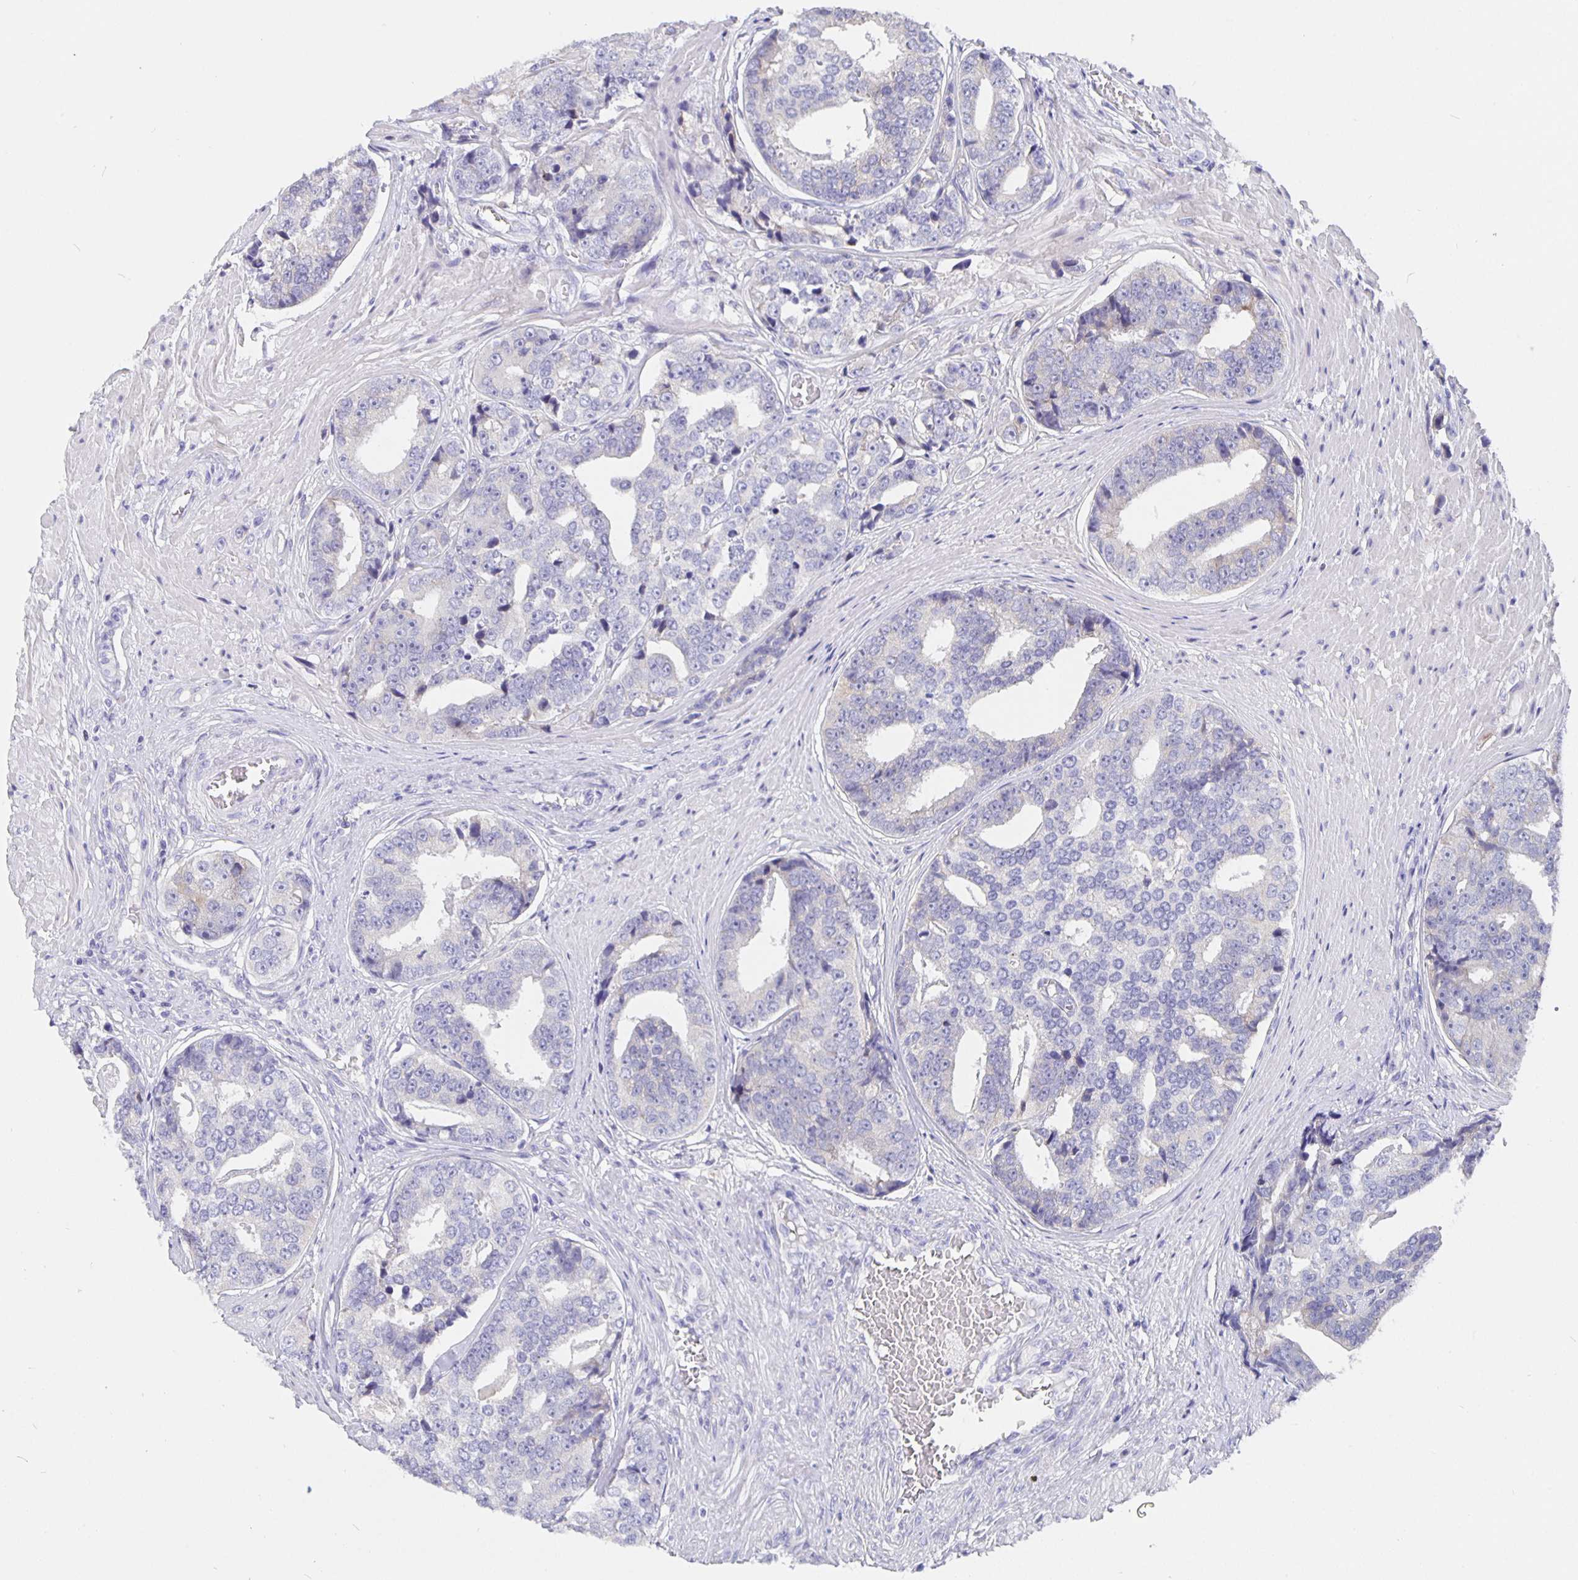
{"staining": {"intensity": "negative", "quantity": "none", "location": "none"}, "tissue": "prostate cancer", "cell_type": "Tumor cells", "image_type": "cancer", "snomed": [{"axis": "morphology", "description": "Adenocarcinoma, High grade"}, {"axis": "topography", "description": "Prostate"}], "caption": "The image shows no staining of tumor cells in high-grade adenocarcinoma (prostate). (DAB (3,3'-diaminobenzidine) immunohistochemistry visualized using brightfield microscopy, high magnification).", "gene": "CFAP74", "patient": {"sex": "male", "age": 71}}